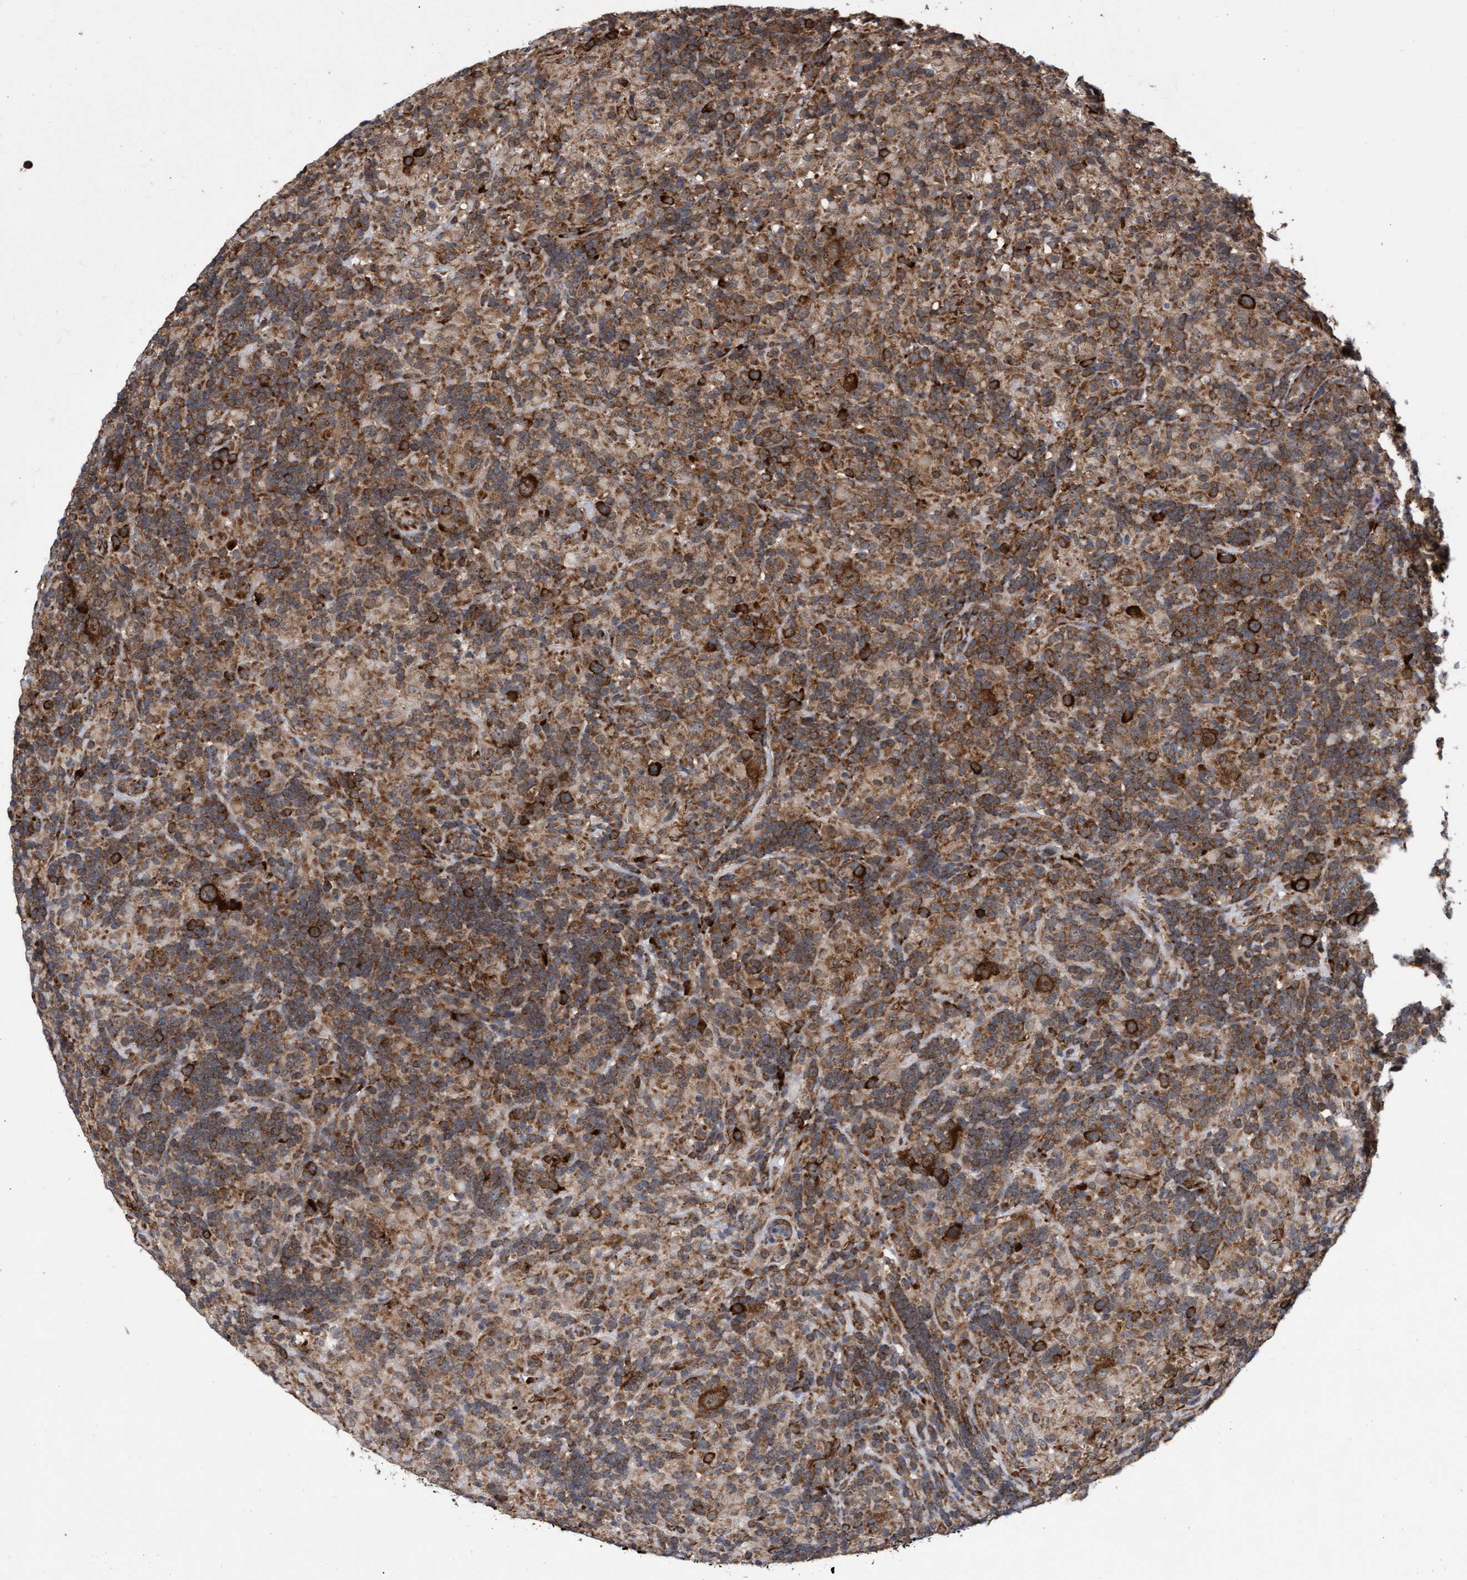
{"staining": {"intensity": "strong", "quantity": ">75%", "location": "cytoplasmic/membranous"}, "tissue": "lymphoma", "cell_type": "Tumor cells", "image_type": "cancer", "snomed": [{"axis": "morphology", "description": "Hodgkin's disease, NOS"}, {"axis": "topography", "description": "Lymph node"}], "caption": "Immunohistochemical staining of Hodgkin's disease demonstrates strong cytoplasmic/membranous protein positivity in about >75% of tumor cells.", "gene": "ABCF2", "patient": {"sex": "male", "age": 70}}